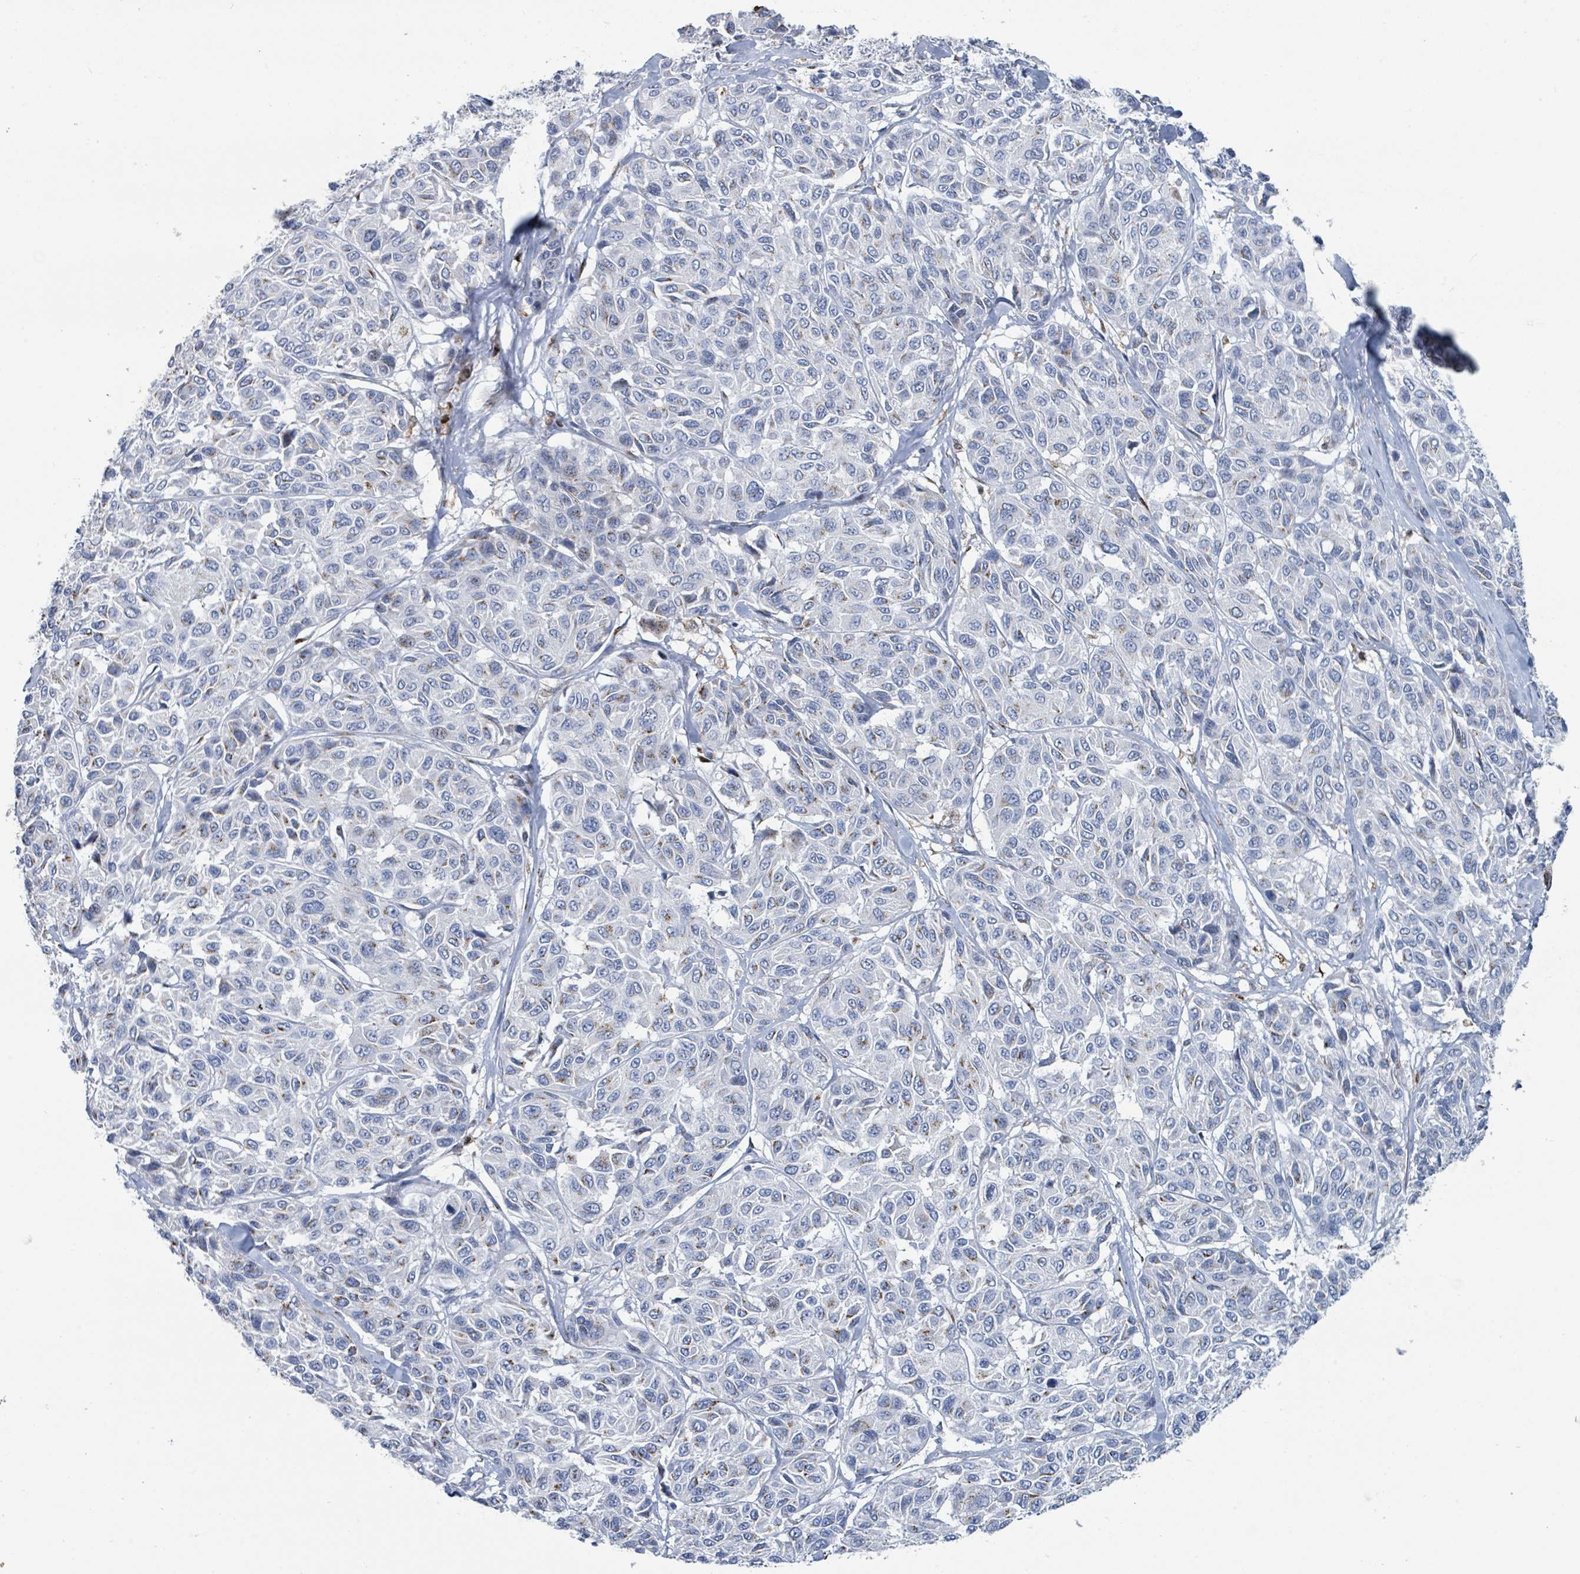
{"staining": {"intensity": "moderate", "quantity": "<25%", "location": "cytoplasmic/membranous"}, "tissue": "melanoma", "cell_type": "Tumor cells", "image_type": "cancer", "snomed": [{"axis": "morphology", "description": "Malignant melanoma, NOS"}, {"axis": "topography", "description": "Skin"}], "caption": "There is low levels of moderate cytoplasmic/membranous expression in tumor cells of malignant melanoma, as demonstrated by immunohistochemical staining (brown color).", "gene": "DCAF5", "patient": {"sex": "female", "age": 66}}